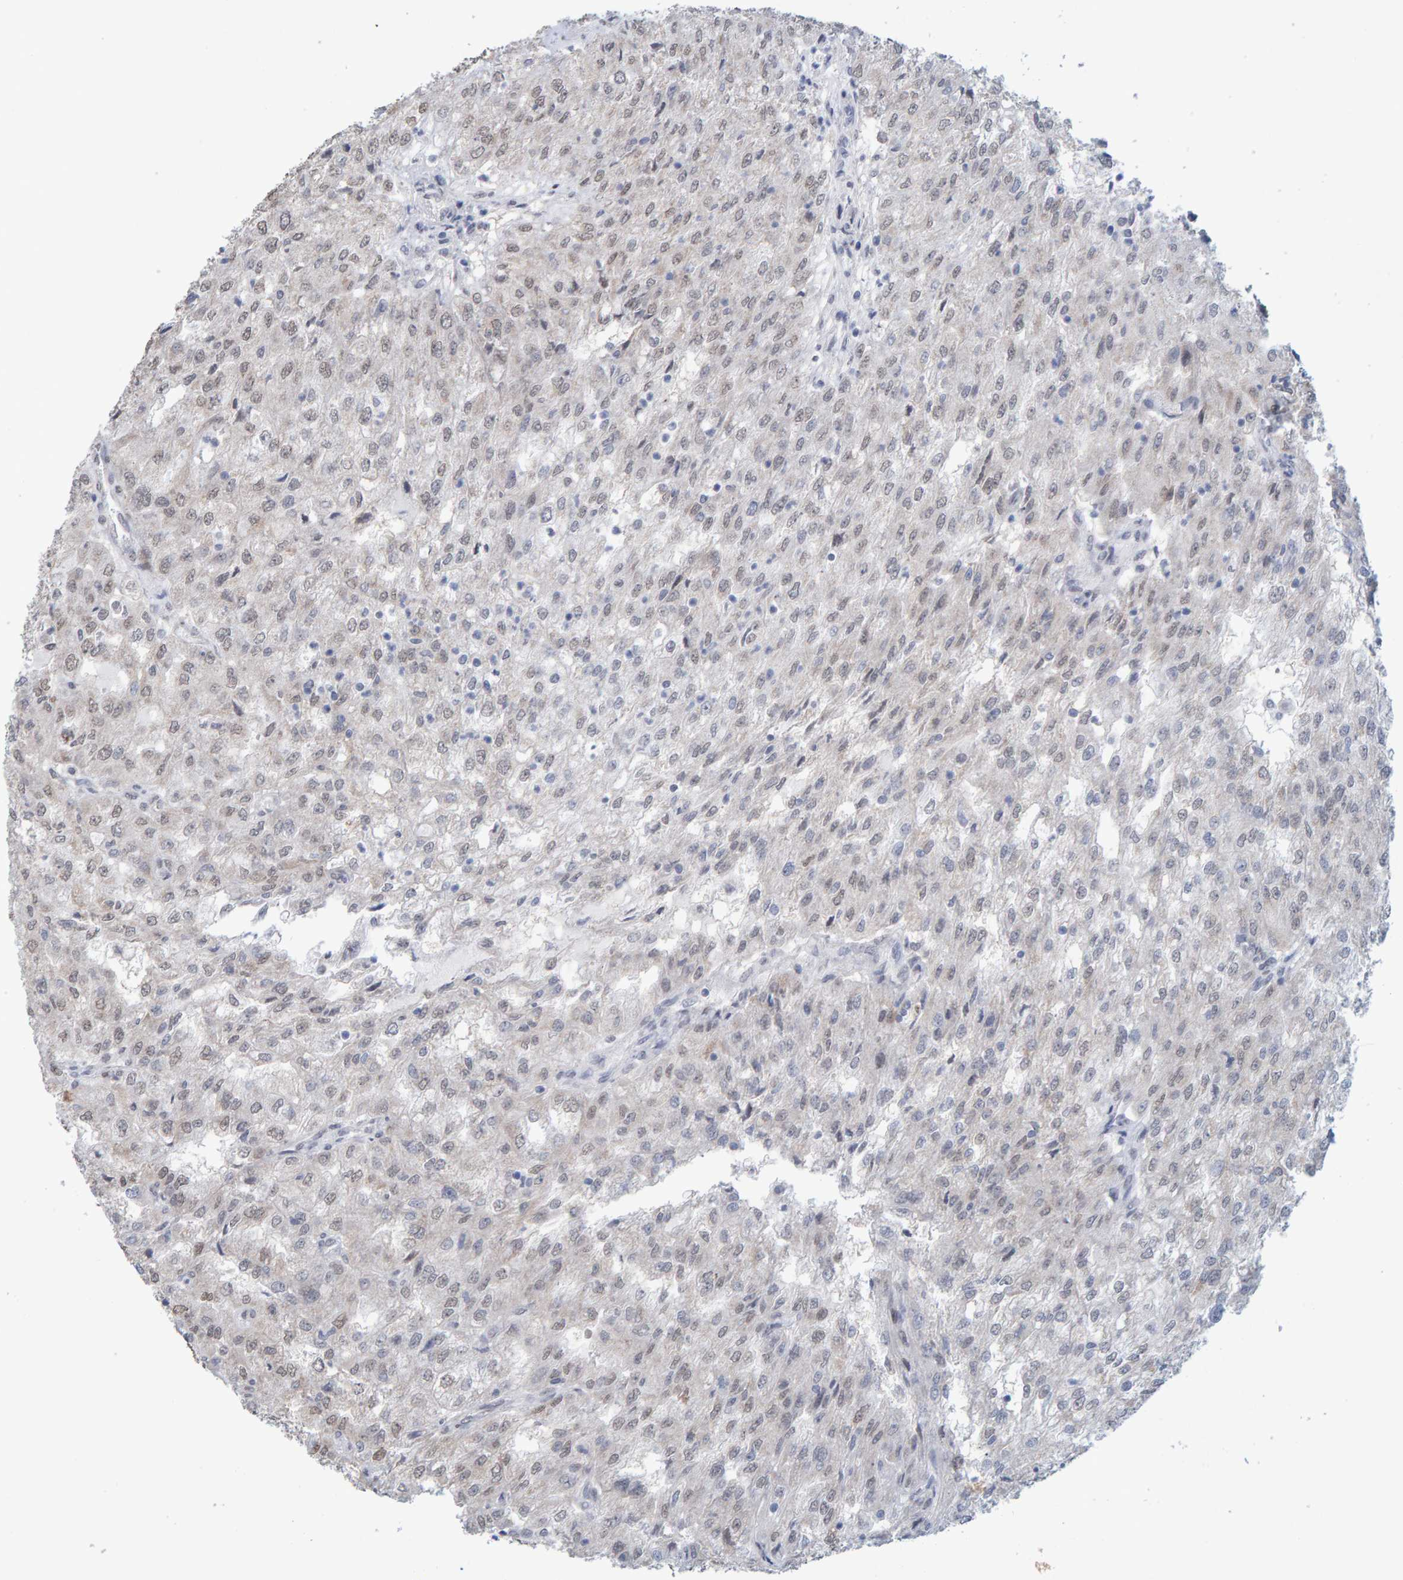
{"staining": {"intensity": "weak", "quantity": "<25%", "location": "nuclear"}, "tissue": "renal cancer", "cell_type": "Tumor cells", "image_type": "cancer", "snomed": [{"axis": "morphology", "description": "Adenocarcinoma, NOS"}, {"axis": "topography", "description": "Kidney"}], "caption": "An immunohistochemistry image of renal cancer is shown. There is no staining in tumor cells of renal cancer. The staining is performed using DAB brown chromogen with nuclei counter-stained in using hematoxylin.", "gene": "USP43", "patient": {"sex": "female", "age": 54}}